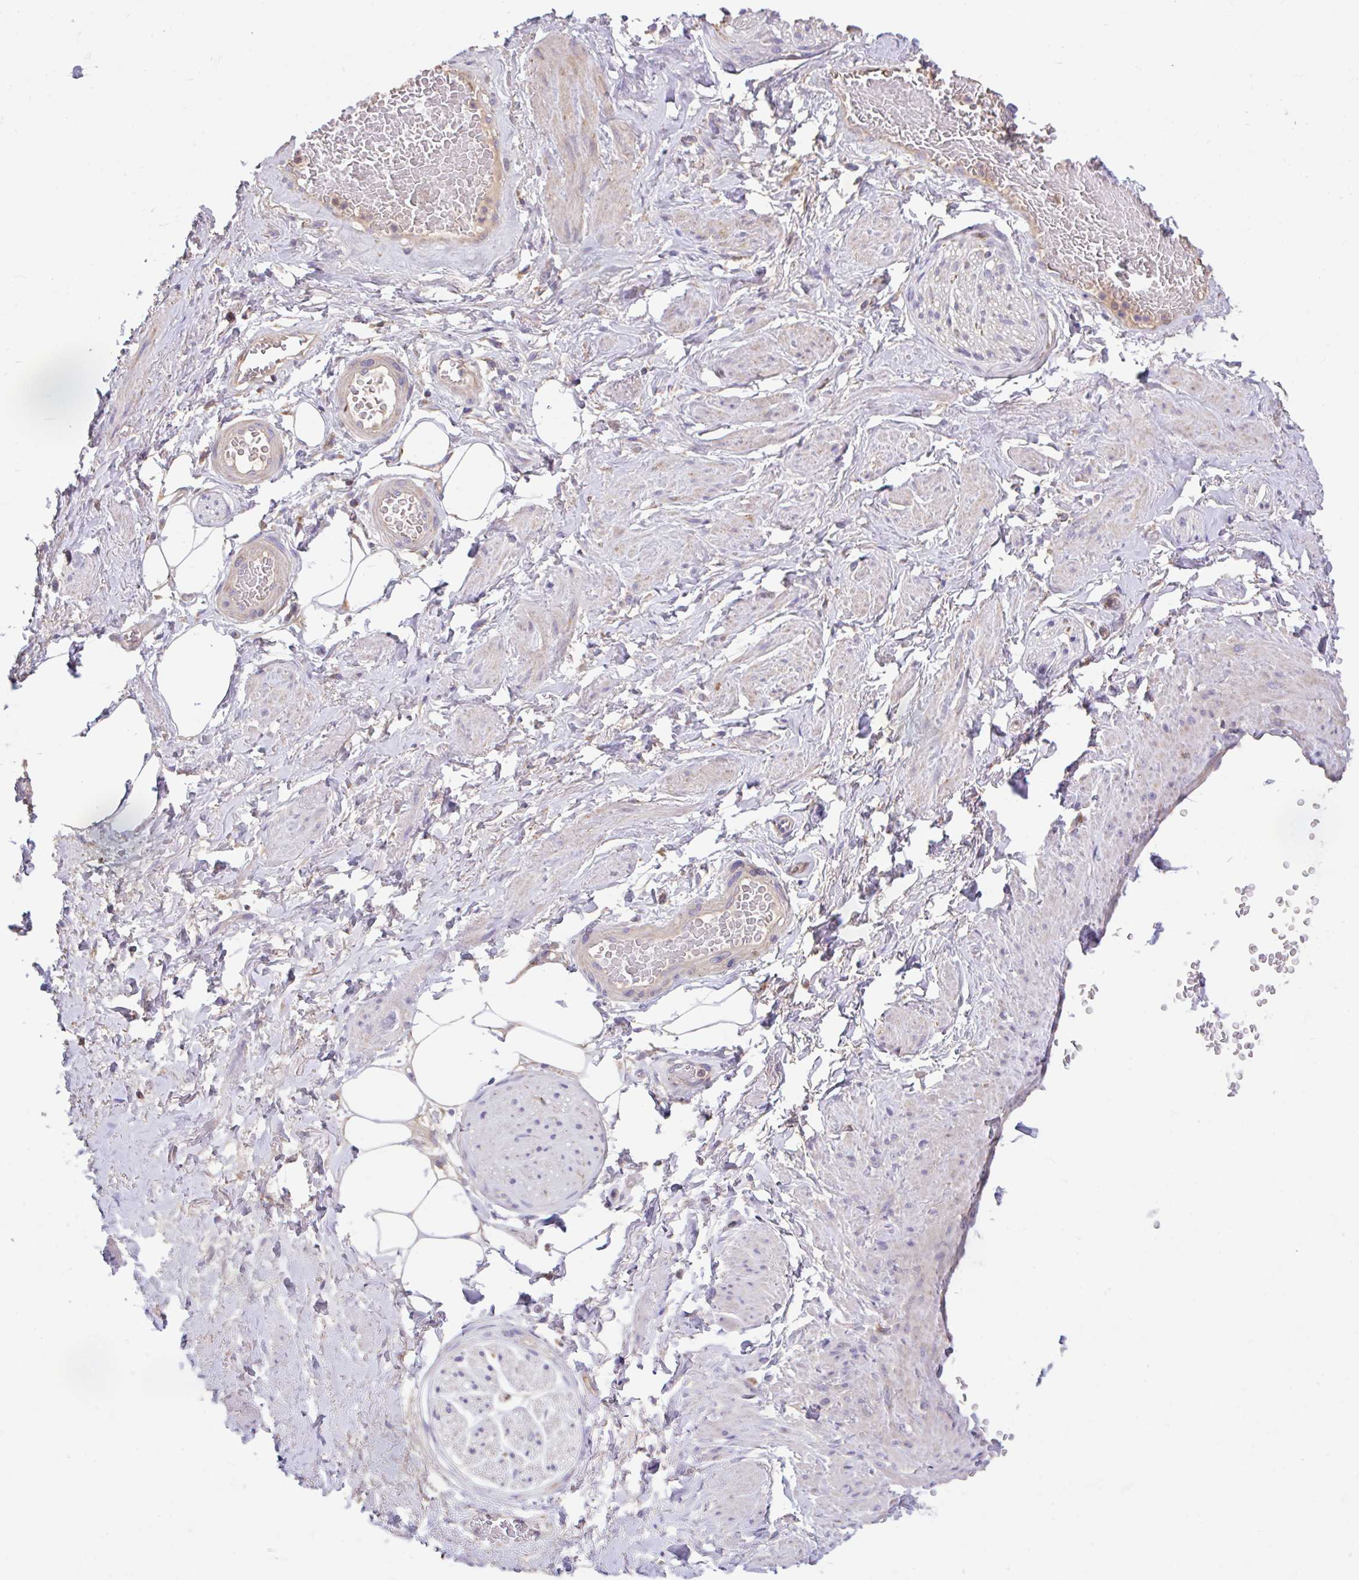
{"staining": {"intensity": "negative", "quantity": "none", "location": "none"}, "tissue": "adipose tissue", "cell_type": "Adipocytes", "image_type": "normal", "snomed": [{"axis": "morphology", "description": "Normal tissue, NOS"}, {"axis": "topography", "description": "Vagina"}, {"axis": "topography", "description": "Peripheral nerve tissue"}], "caption": "Immunohistochemistry of unremarkable human adipose tissue exhibits no staining in adipocytes. (DAB immunohistochemistry visualized using brightfield microscopy, high magnification).", "gene": "RALBP1", "patient": {"sex": "female", "age": 71}}